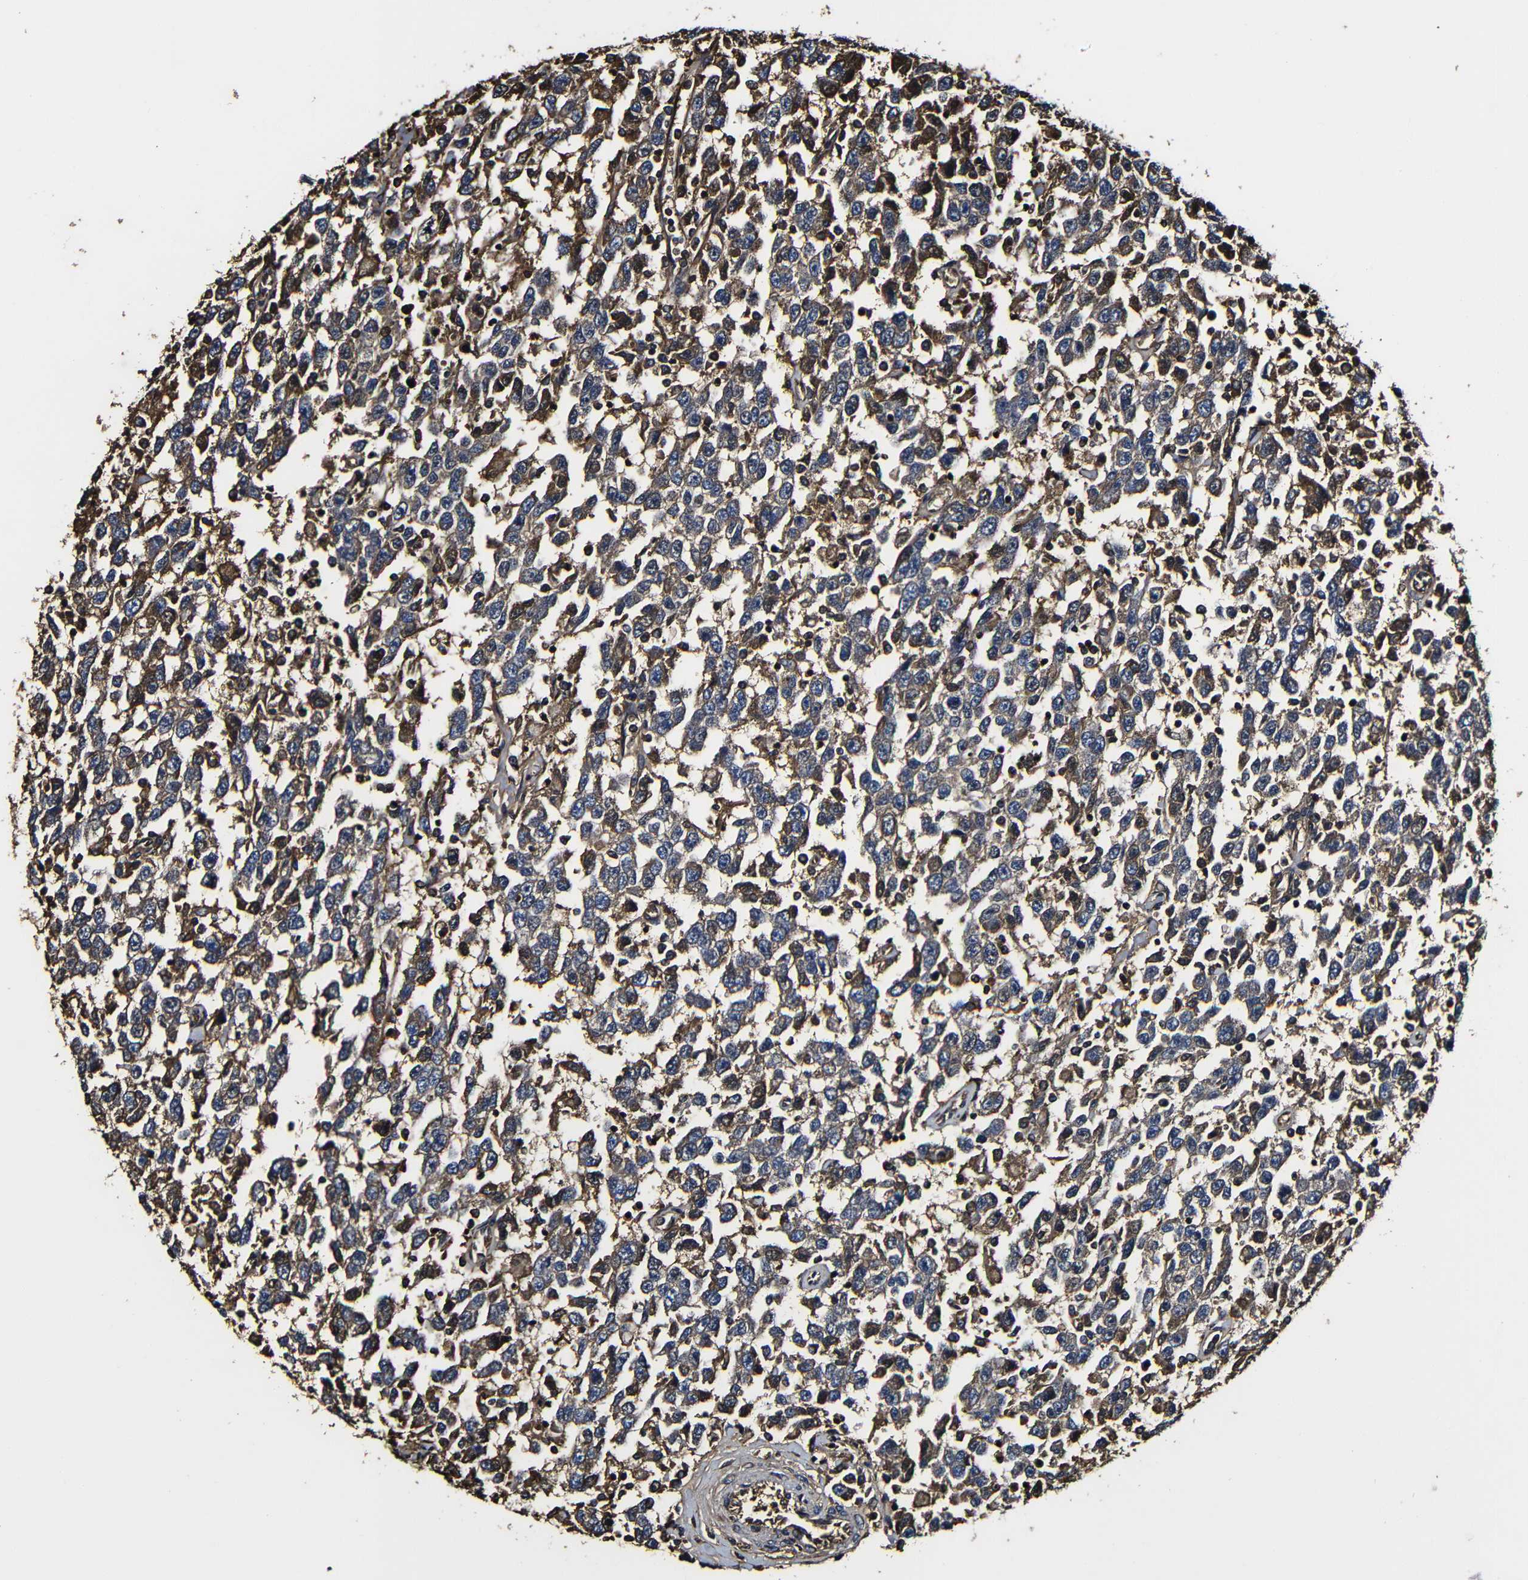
{"staining": {"intensity": "moderate", "quantity": "25%-75%", "location": "cytoplasmic/membranous"}, "tissue": "testis cancer", "cell_type": "Tumor cells", "image_type": "cancer", "snomed": [{"axis": "morphology", "description": "Seminoma, NOS"}, {"axis": "topography", "description": "Testis"}], "caption": "There is medium levels of moderate cytoplasmic/membranous staining in tumor cells of seminoma (testis), as demonstrated by immunohistochemical staining (brown color).", "gene": "MSN", "patient": {"sex": "male", "age": 41}}